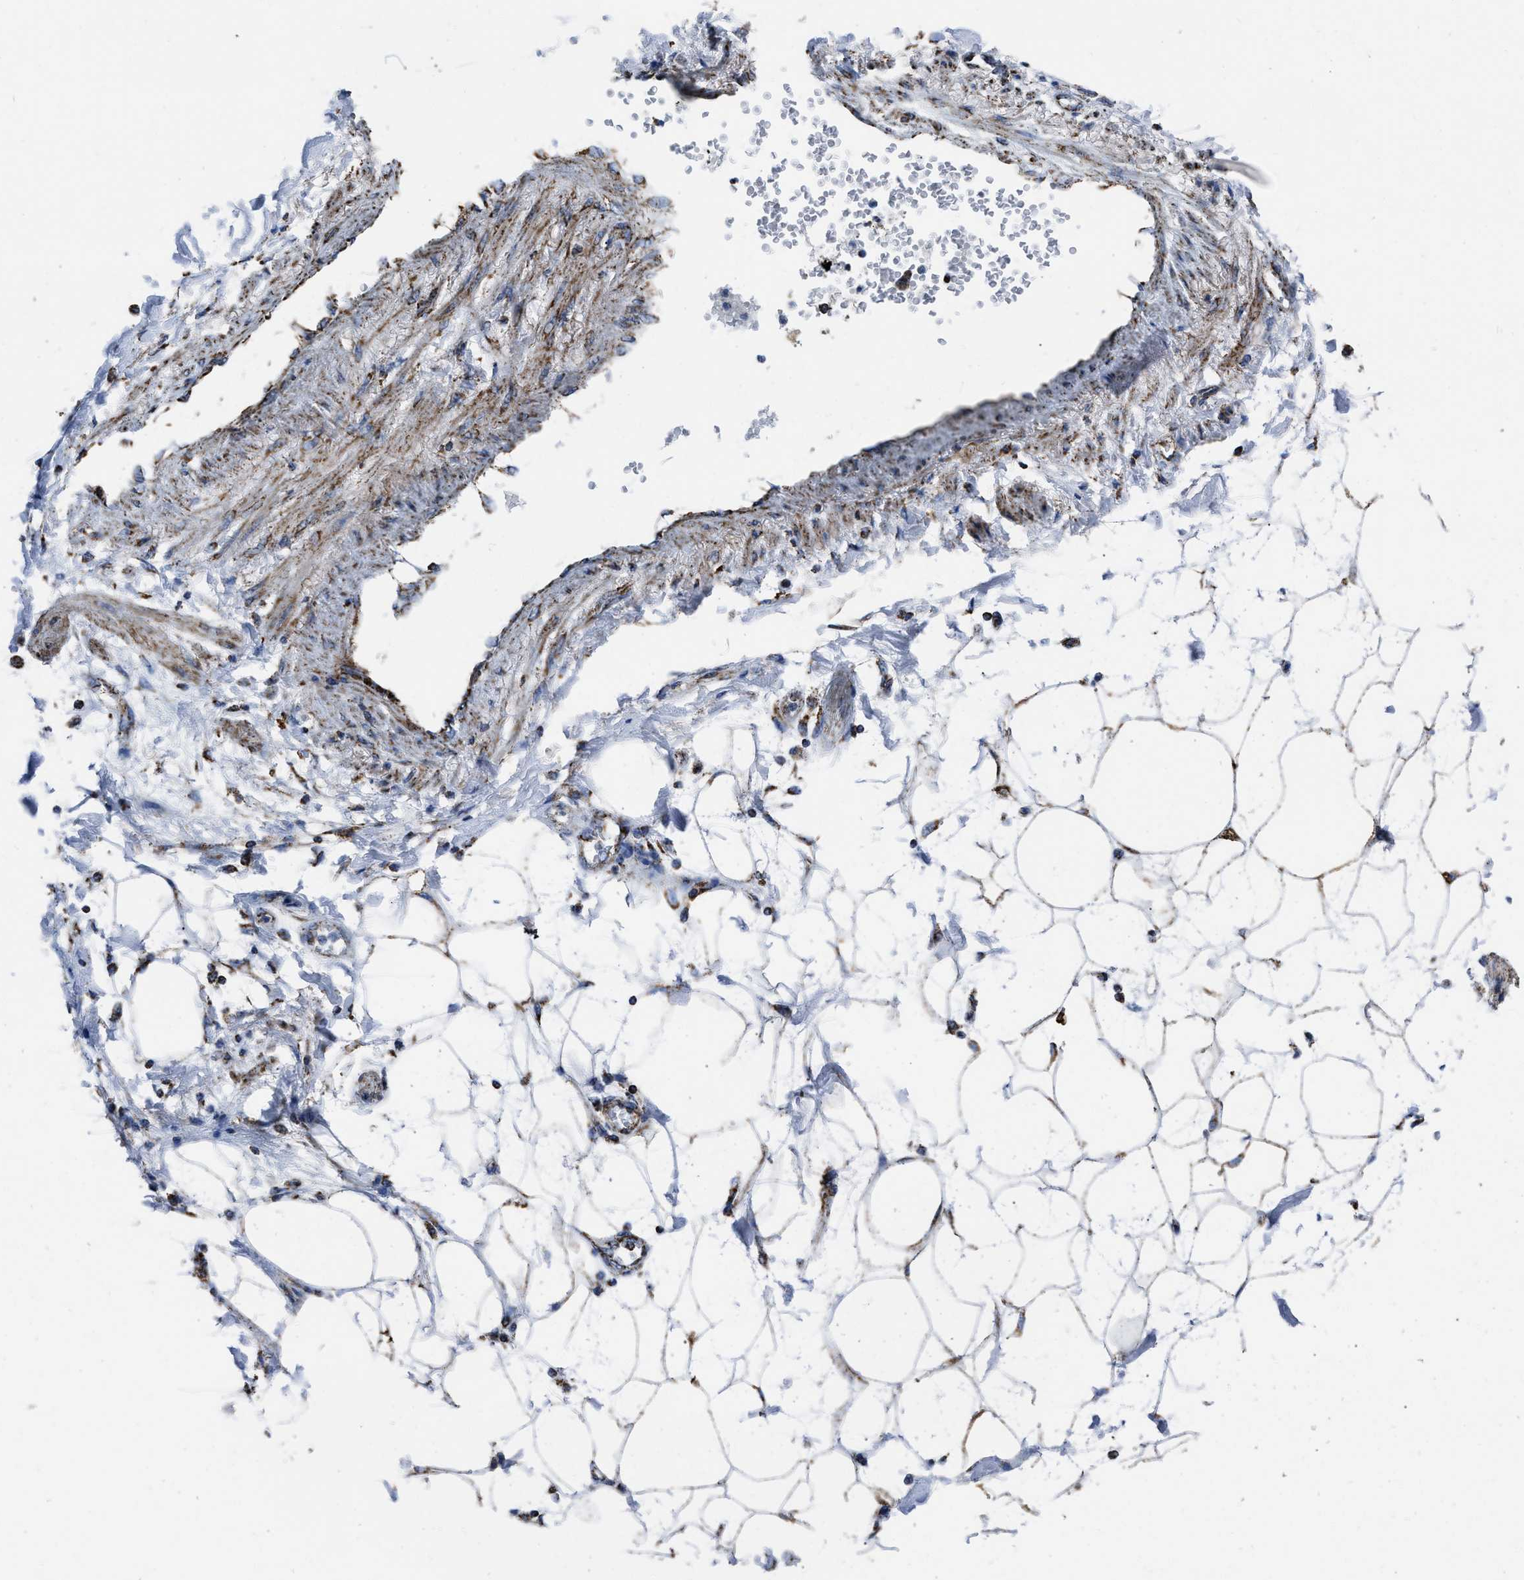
{"staining": {"intensity": "weak", "quantity": "25%-75%", "location": "cytoplasmic/membranous"}, "tissue": "adipose tissue", "cell_type": "Adipocytes", "image_type": "normal", "snomed": [{"axis": "morphology", "description": "Normal tissue, NOS"}, {"axis": "morphology", "description": "Adenocarcinoma, NOS"}, {"axis": "topography", "description": "Duodenum"}, {"axis": "topography", "description": "Peripheral nerve tissue"}], "caption": "Adipose tissue stained with DAB immunohistochemistry (IHC) displays low levels of weak cytoplasmic/membranous expression in approximately 25%-75% of adipocytes. (DAB IHC with brightfield microscopy, high magnification).", "gene": "NSD3", "patient": {"sex": "female", "age": 60}}